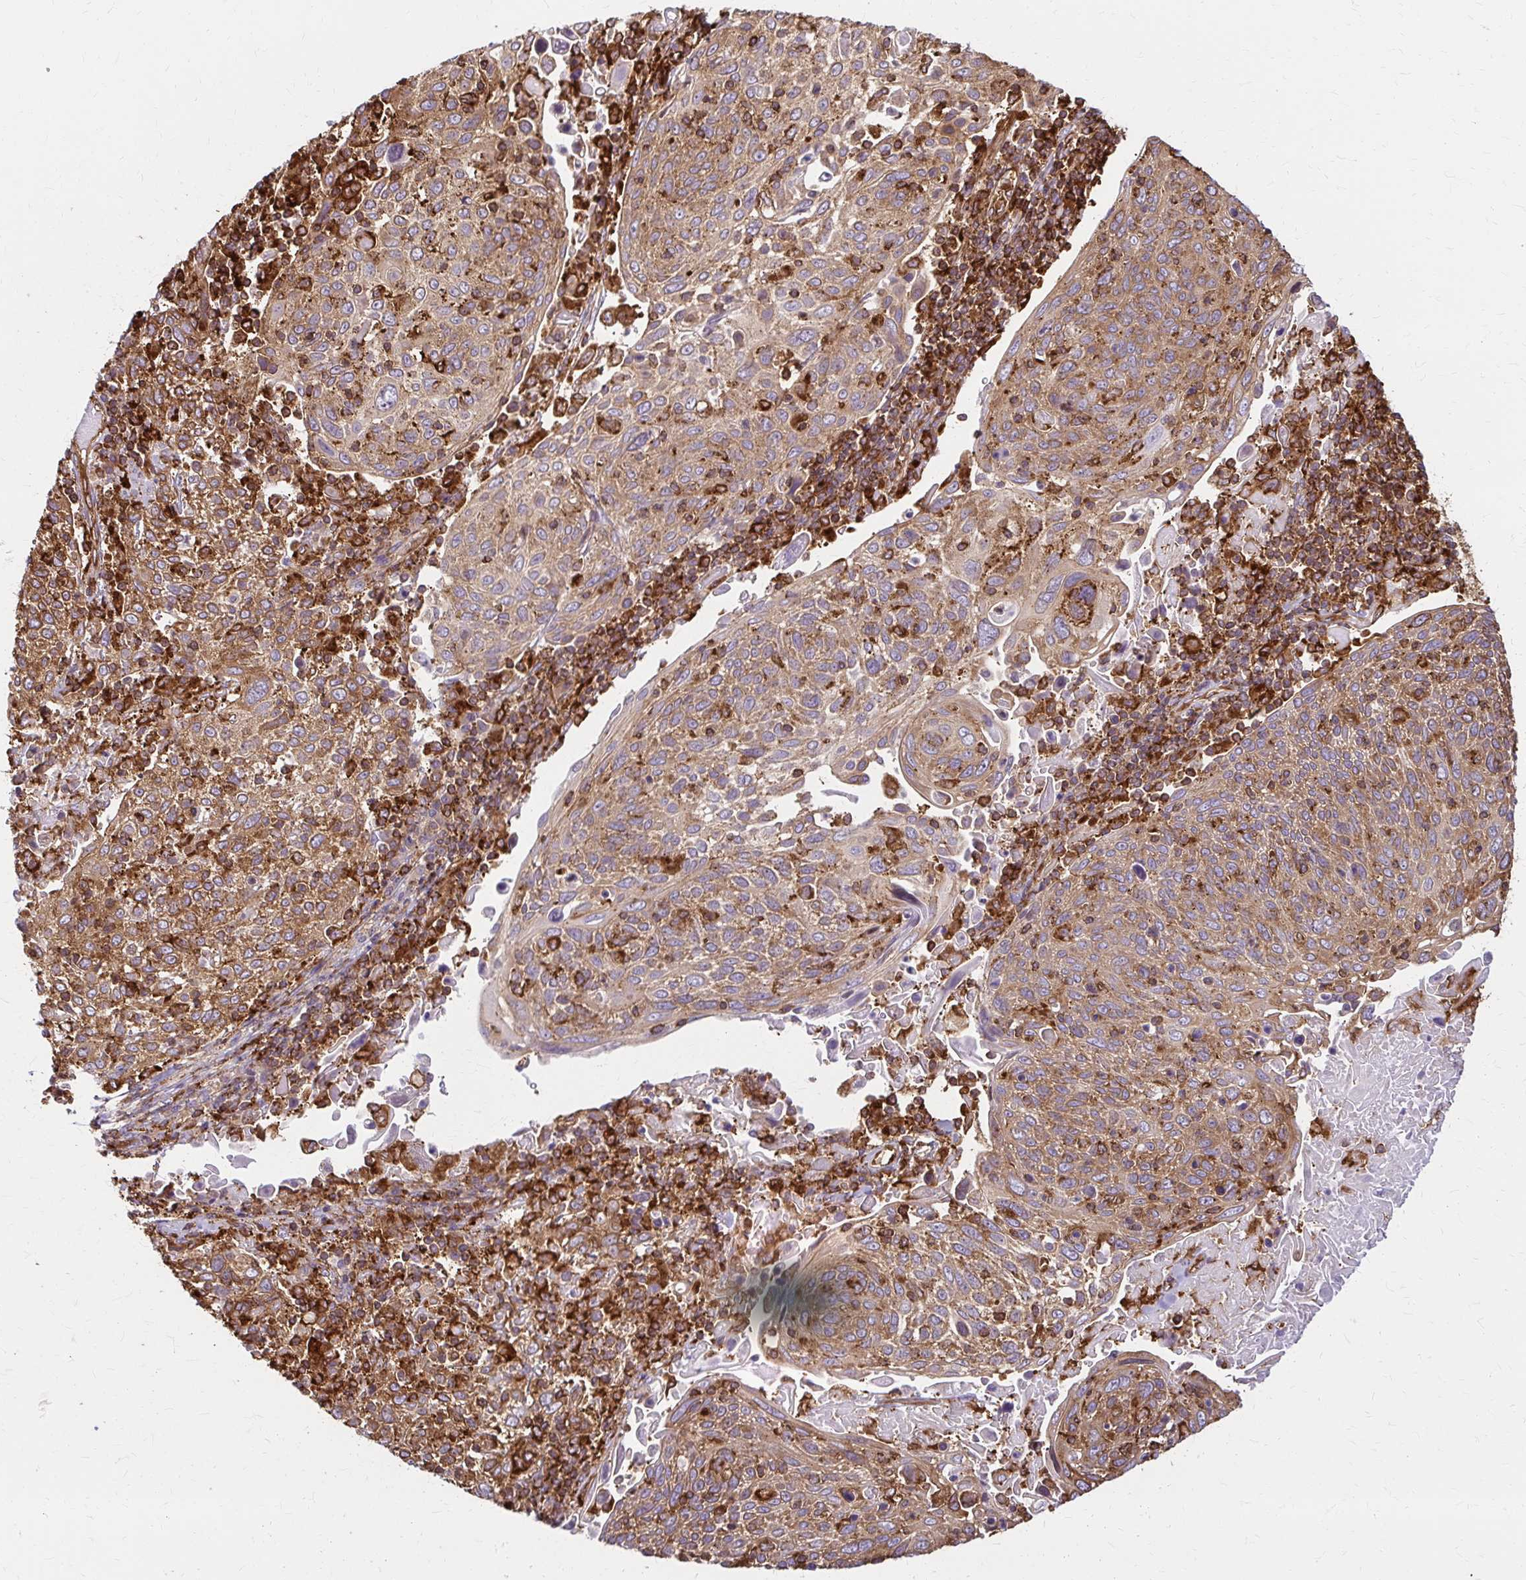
{"staining": {"intensity": "moderate", "quantity": ">75%", "location": "cytoplasmic/membranous"}, "tissue": "cervical cancer", "cell_type": "Tumor cells", "image_type": "cancer", "snomed": [{"axis": "morphology", "description": "Squamous cell carcinoma, NOS"}, {"axis": "topography", "description": "Cervix"}], "caption": "There is medium levels of moderate cytoplasmic/membranous positivity in tumor cells of squamous cell carcinoma (cervical), as demonstrated by immunohistochemical staining (brown color).", "gene": "WASF2", "patient": {"sex": "female", "age": 61}}